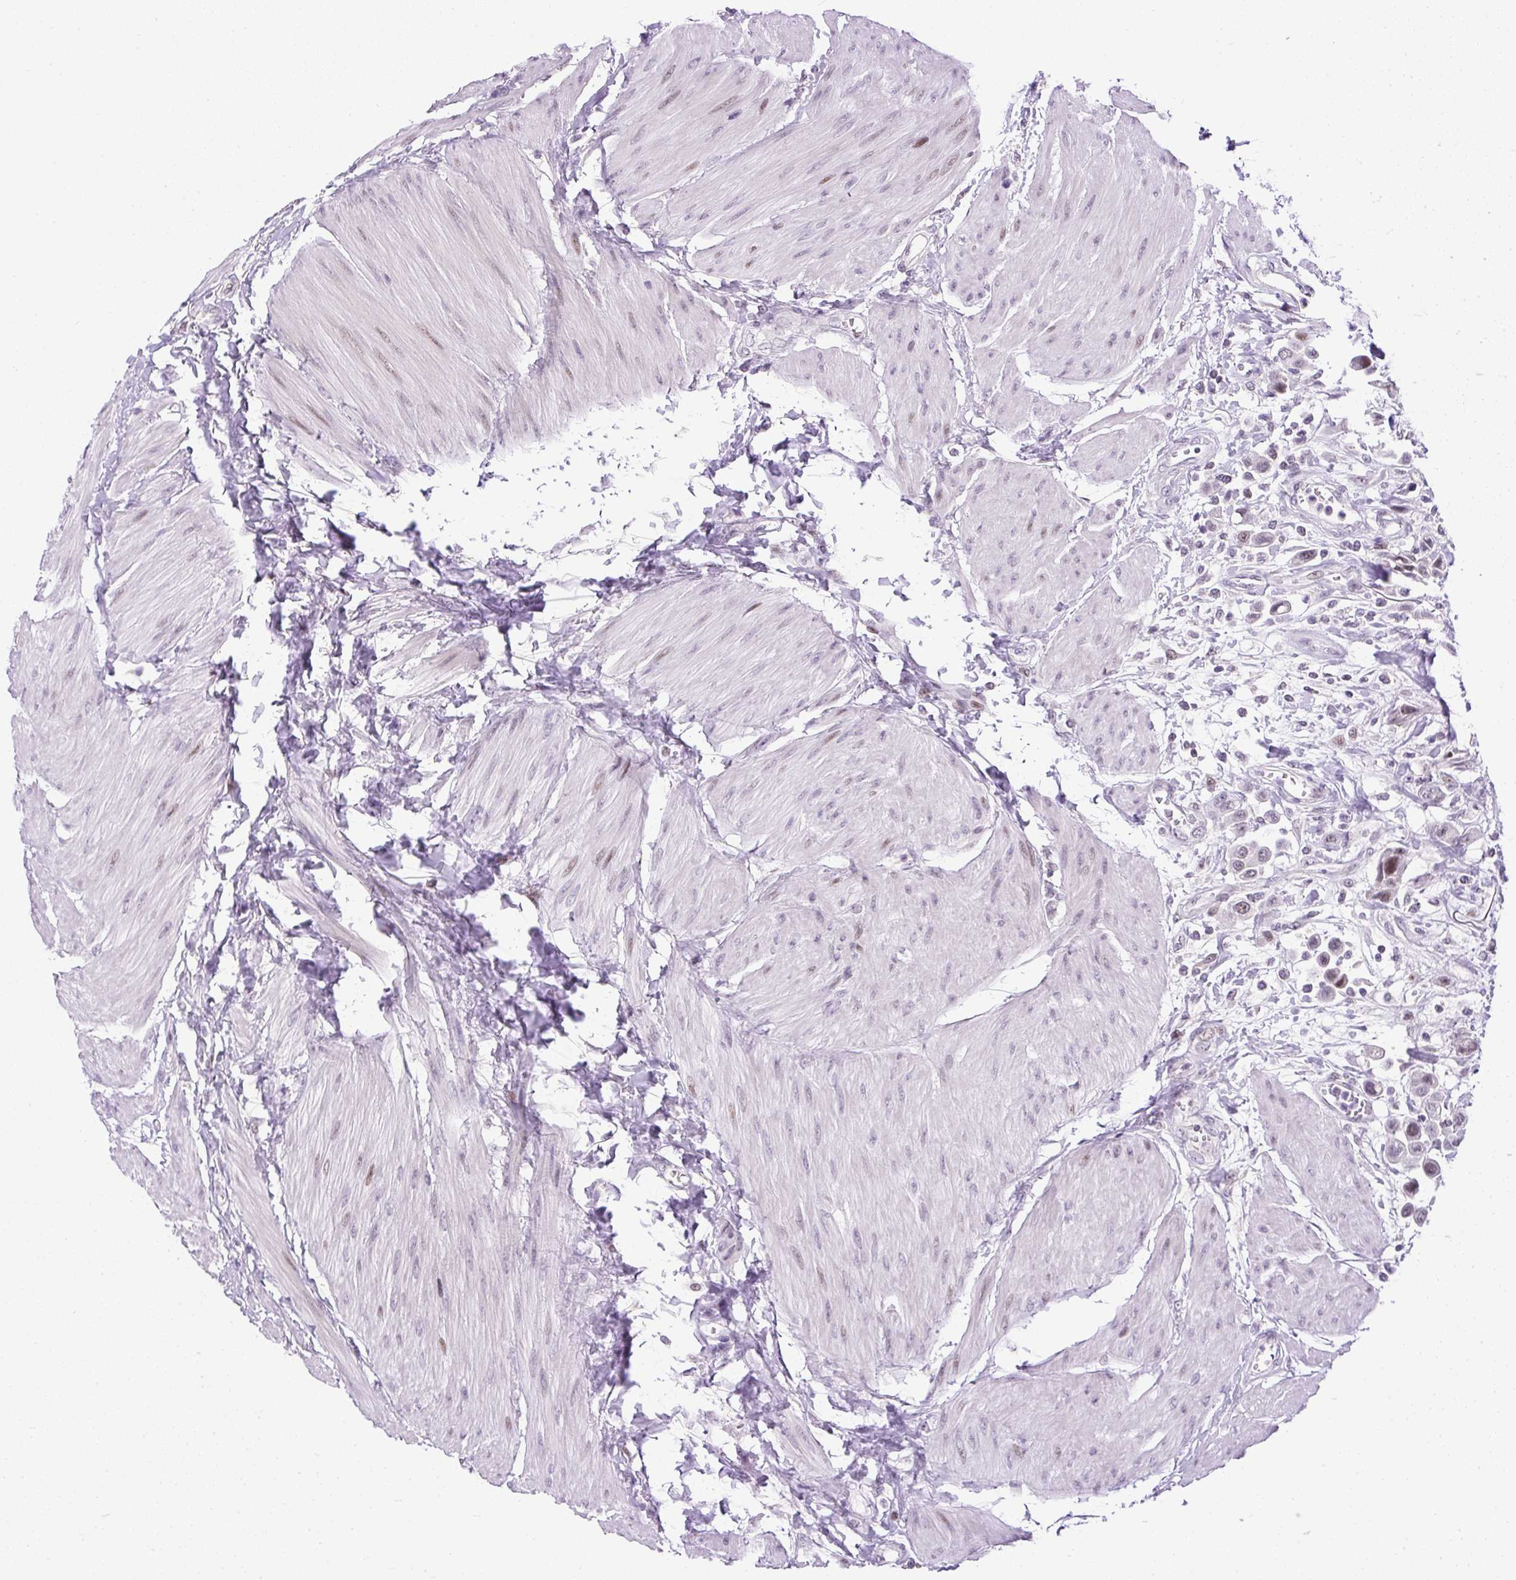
{"staining": {"intensity": "moderate", "quantity": "25%-75%", "location": "nuclear"}, "tissue": "urothelial cancer", "cell_type": "Tumor cells", "image_type": "cancer", "snomed": [{"axis": "morphology", "description": "Urothelial carcinoma, High grade"}, {"axis": "topography", "description": "Urinary bladder"}], "caption": "Protein analysis of urothelial cancer tissue reveals moderate nuclear expression in approximately 25%-75% of tumor cells.", "gene": "ARHGEF18", "patient": {"sex": "male", "age": 50}}